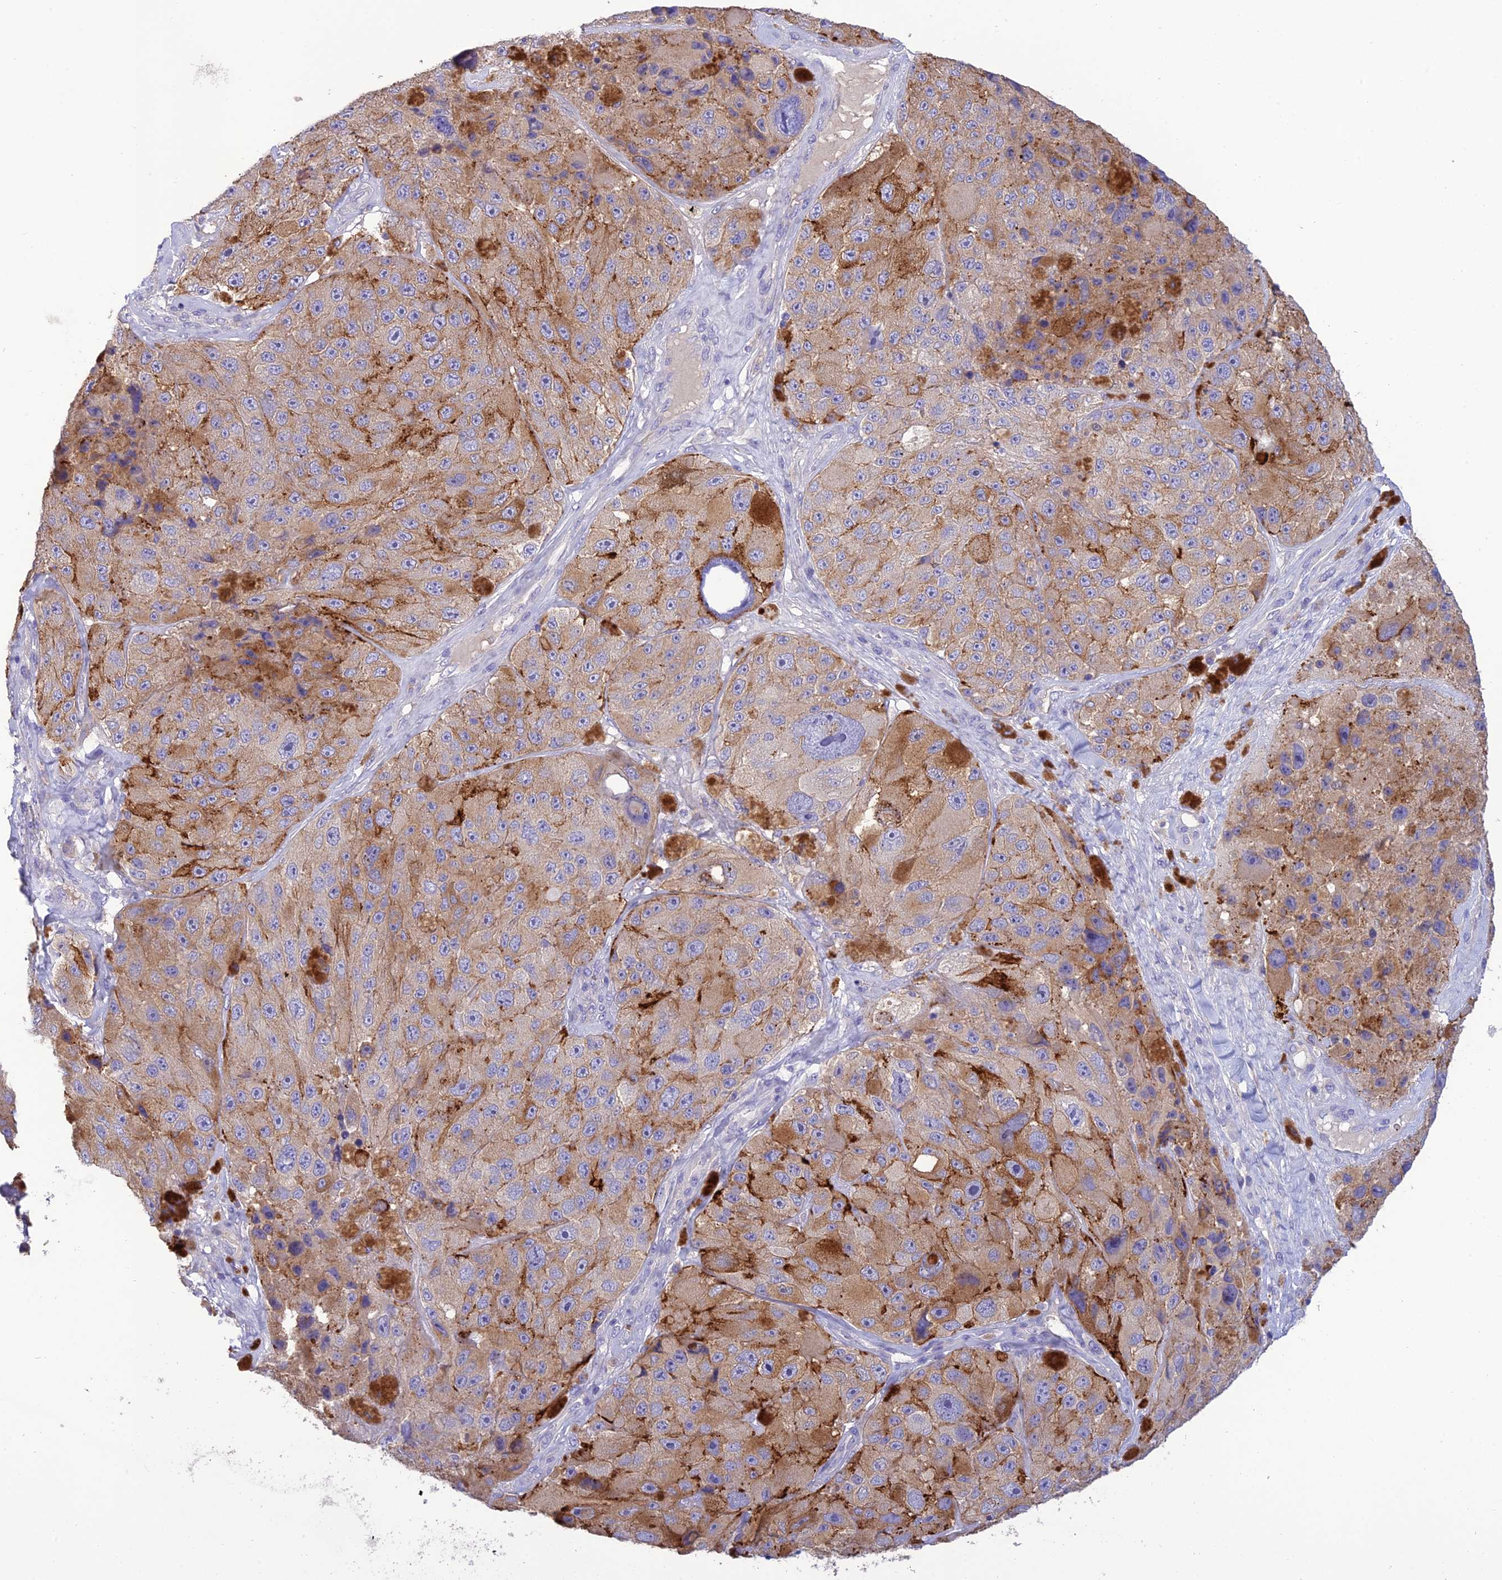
{"staining": {"intensity": "weak", "quantity": ">75%", "location": "cytoplasmic/membranous"}, "tissue": "melanoma", "cell_type": "Tumor cells", "image_type": "cancer", "snomed": [{"axis": "morphology", "description": "Malignant melanoma, Metastatic site"}, {"axis": "topography", "description": "Lymph node"}], "caption": "Immunohistochemical staining of human melanoma demonstrates low levels of weak cytoplasmic/membranous protein positivity in about >75% of tumor cells.", "gene": "SFT2D2", "patient": {"sex": "male", "age": 62}}